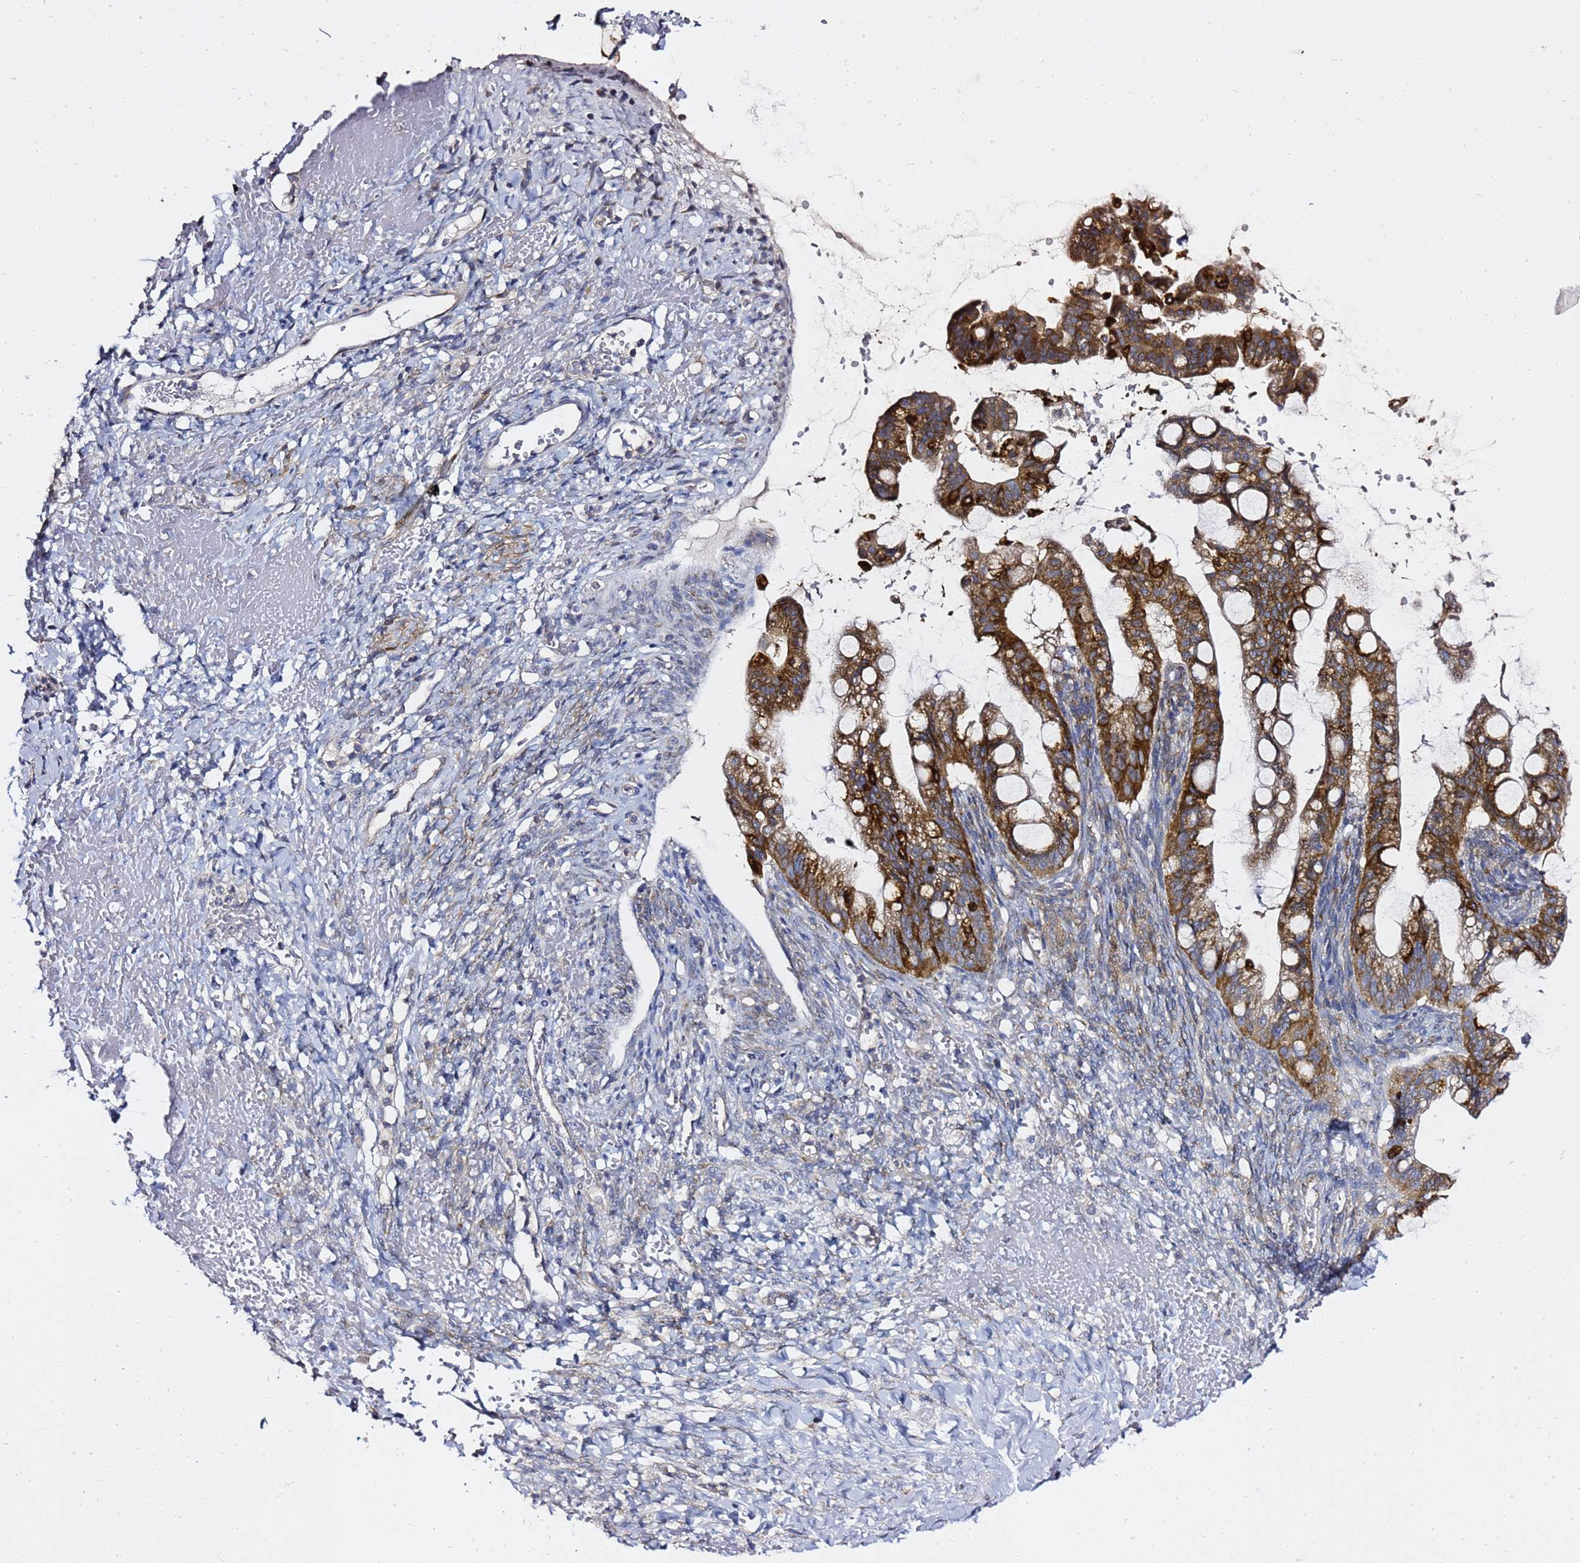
{"staining": {"intensity": "strong", "quantity": ">75%", "location": "cytoplasmic/membranous"}, "tissue": "ovarian cancer", "cell_type": "Tumor cells", "image_type": "cancer", "snomed": [{"axis": "morphology", "description": "Cystadenocarcinoma, mucinous, NOS"}, {"axis": "topography", "description": "Ovary"}], "caption": "The immunohistochemical stain labels strong cytoplasmic/membranous expression in tumor cells of mucinous cystadenocarcinoma (ovarian) tissue.", "gene": "MON1B", "patient": {"sex": "female", "age": 73}}